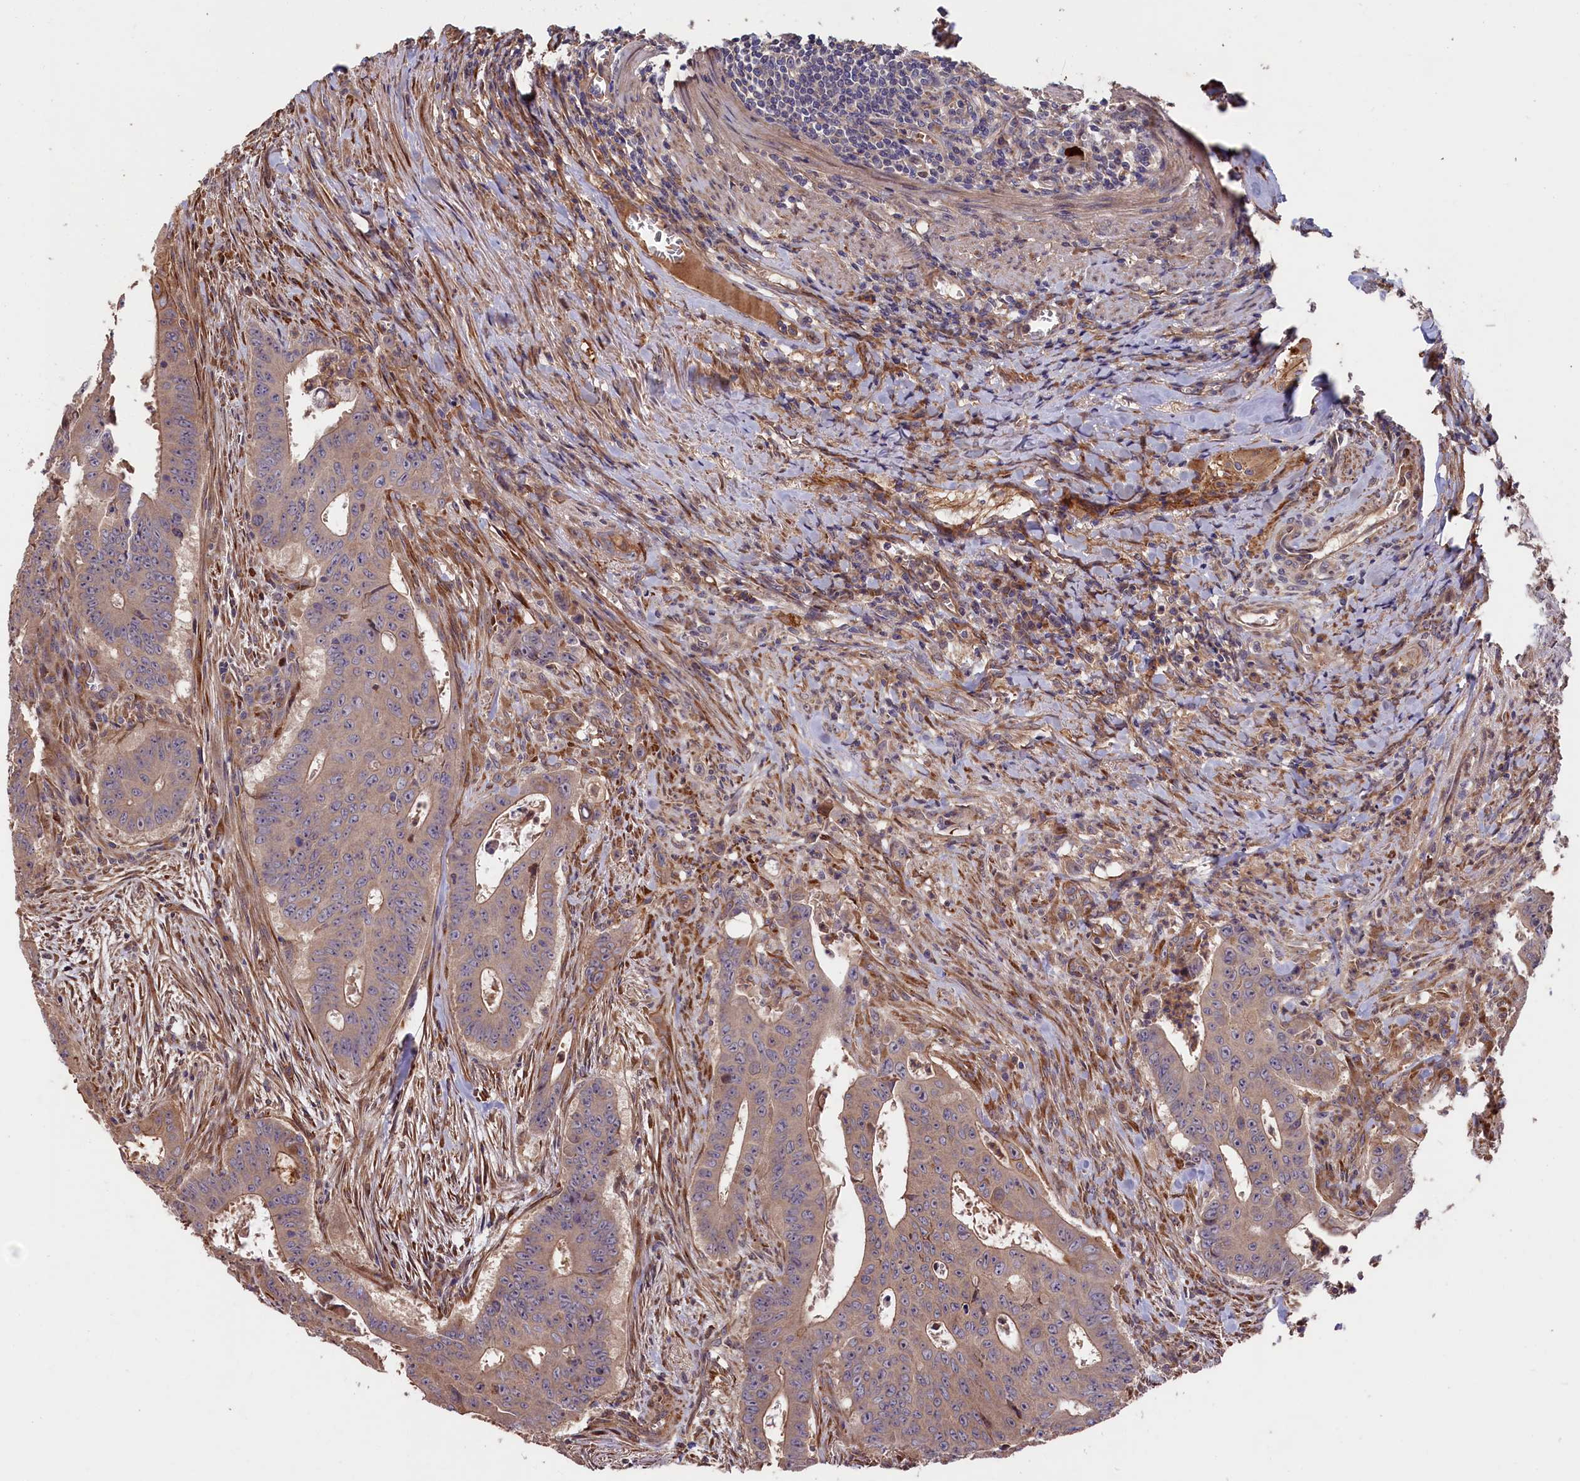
{"staining": {"intensity": "moderate", "quantity": ">75%", "location": "cytoplasmic/membranous"}, "tissue": "colorectal cancer", "cell_type": "Tumor cells", "image_type": "cancer", "snomed": [{"axis": "morphology", "description": "Adenocarcinoma, NOS"}, {"axis": "topography", "description": "Rectum"}], "caption": "Moderate cytoplasmic/membranous positivity for a protein is appreciated in approximately >75% of tumor cells of colorectal adenocarcinoma using IHC.", "gene": "GREB1L", "patient": {"sex": "female", "age": 75}}